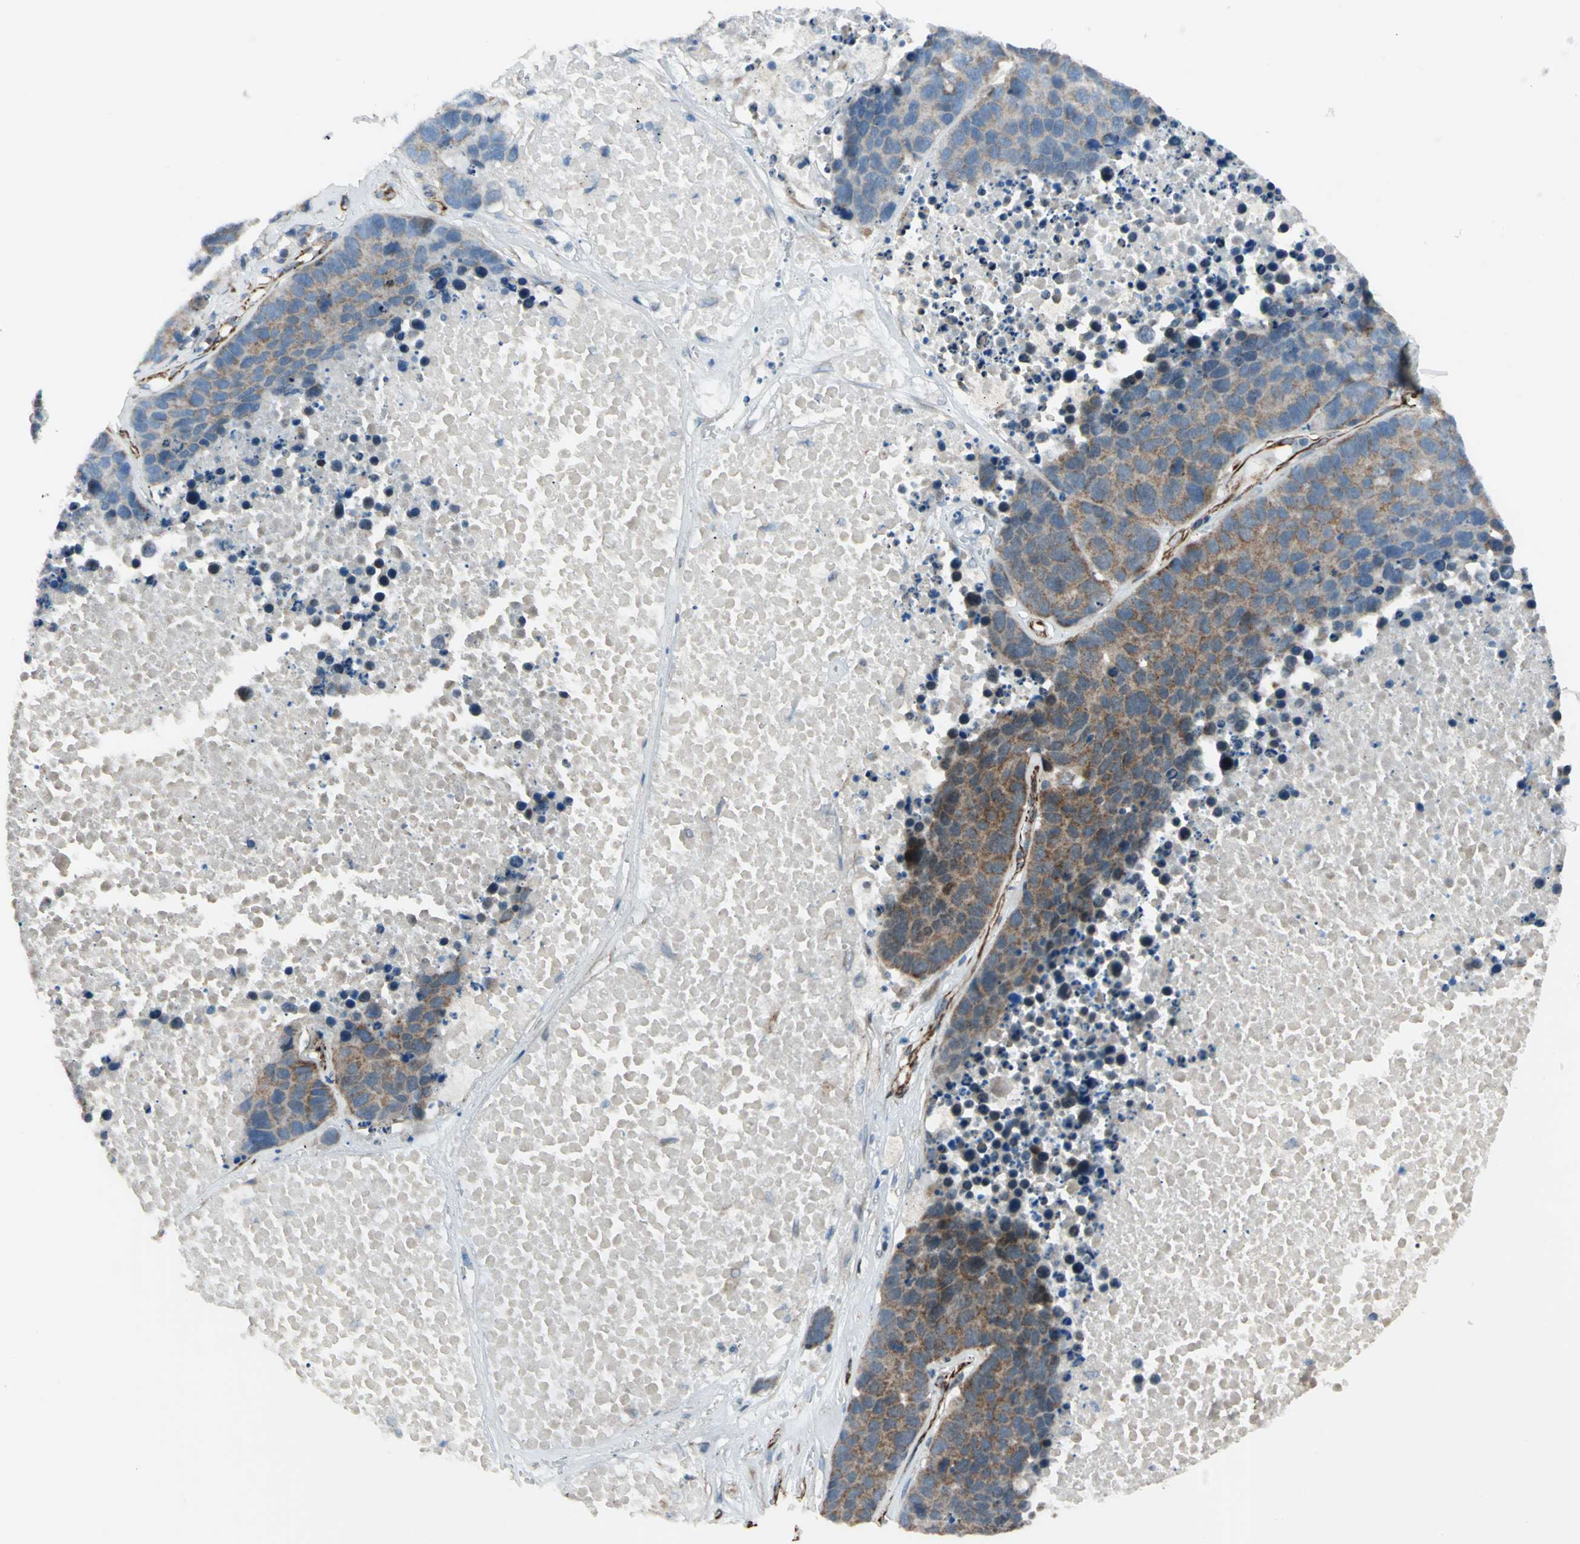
{"staining": {"intensity": "strong", "quantity": ">75%", "location": "cytoplasmic/membranous"}, "tissue": "carcinoid", "cell_type": "Tumor cells", "image_type": "cancer", "snomed": [{"axis": "morphology", "description": "Carcinoid, malignant, NOS"}, {"axis": "topography", "description": "Lung"}], "caption": "Immunohistochemistry (DAB) staining of human carcinoid (malignant) exhibits strong cytoplasmic/membranous protein staining in about >75% of tumor cells.", "gene": "EXD2", "patient": {"sex": "male", "age": 60}}